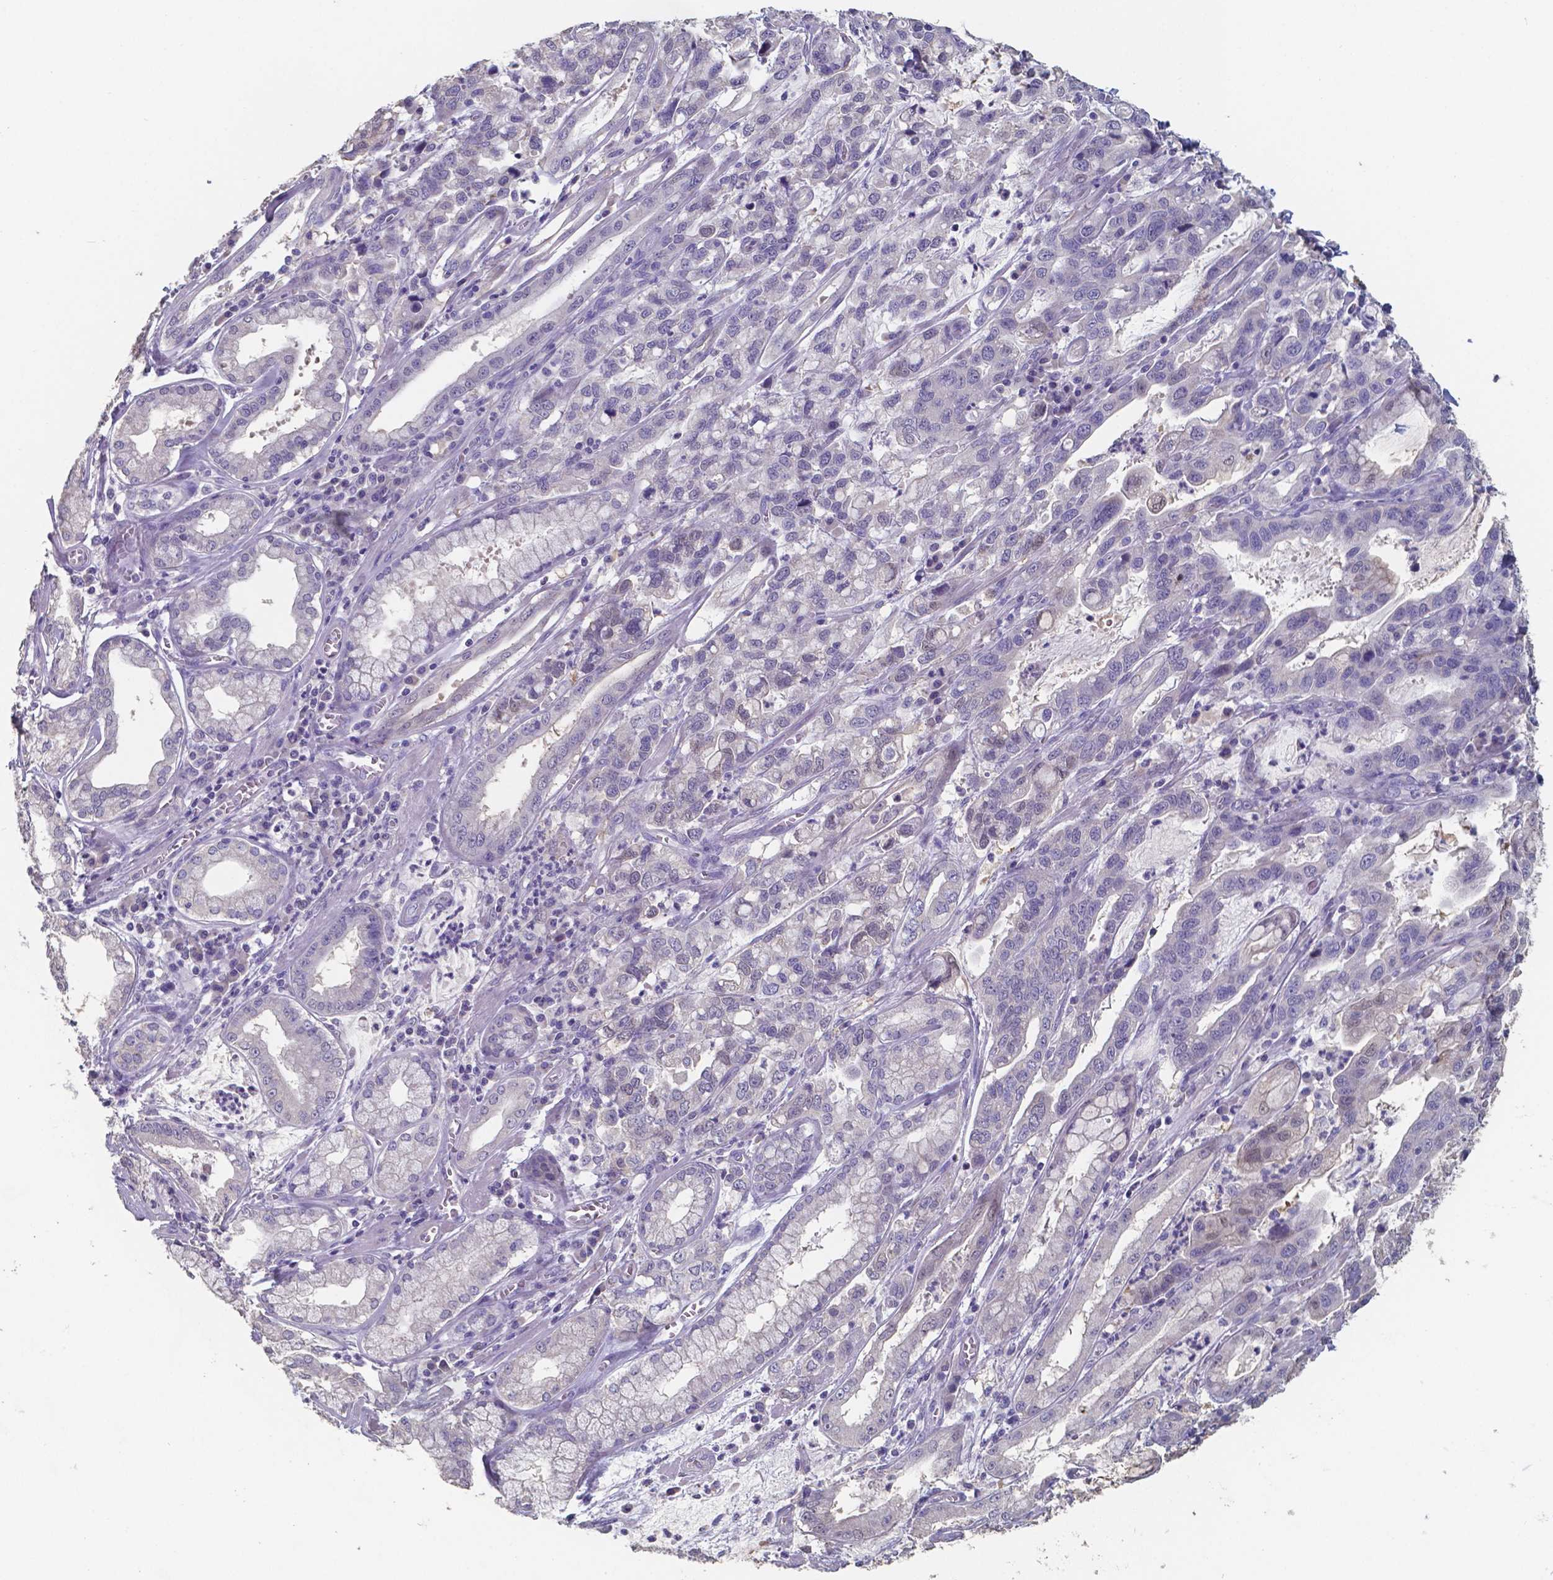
{"staining": {"intensity": "negative", "quantity": "none", "location": "none"}, "tissue": "stomach cancer", "cell_type": "Tumor cells", "image_type": "cancer", "snomed": [{"axis": "morphology", "description": "Adenocarcinoma, NOS"}, {"axis": "topography", "description": "Stomach, lower"}], "caption": "Tumor cells show no significant staining in adenocarcinoma (stomach).", "gene": "FOXJ1", "patient": {"sex": "female", "age": 76}}